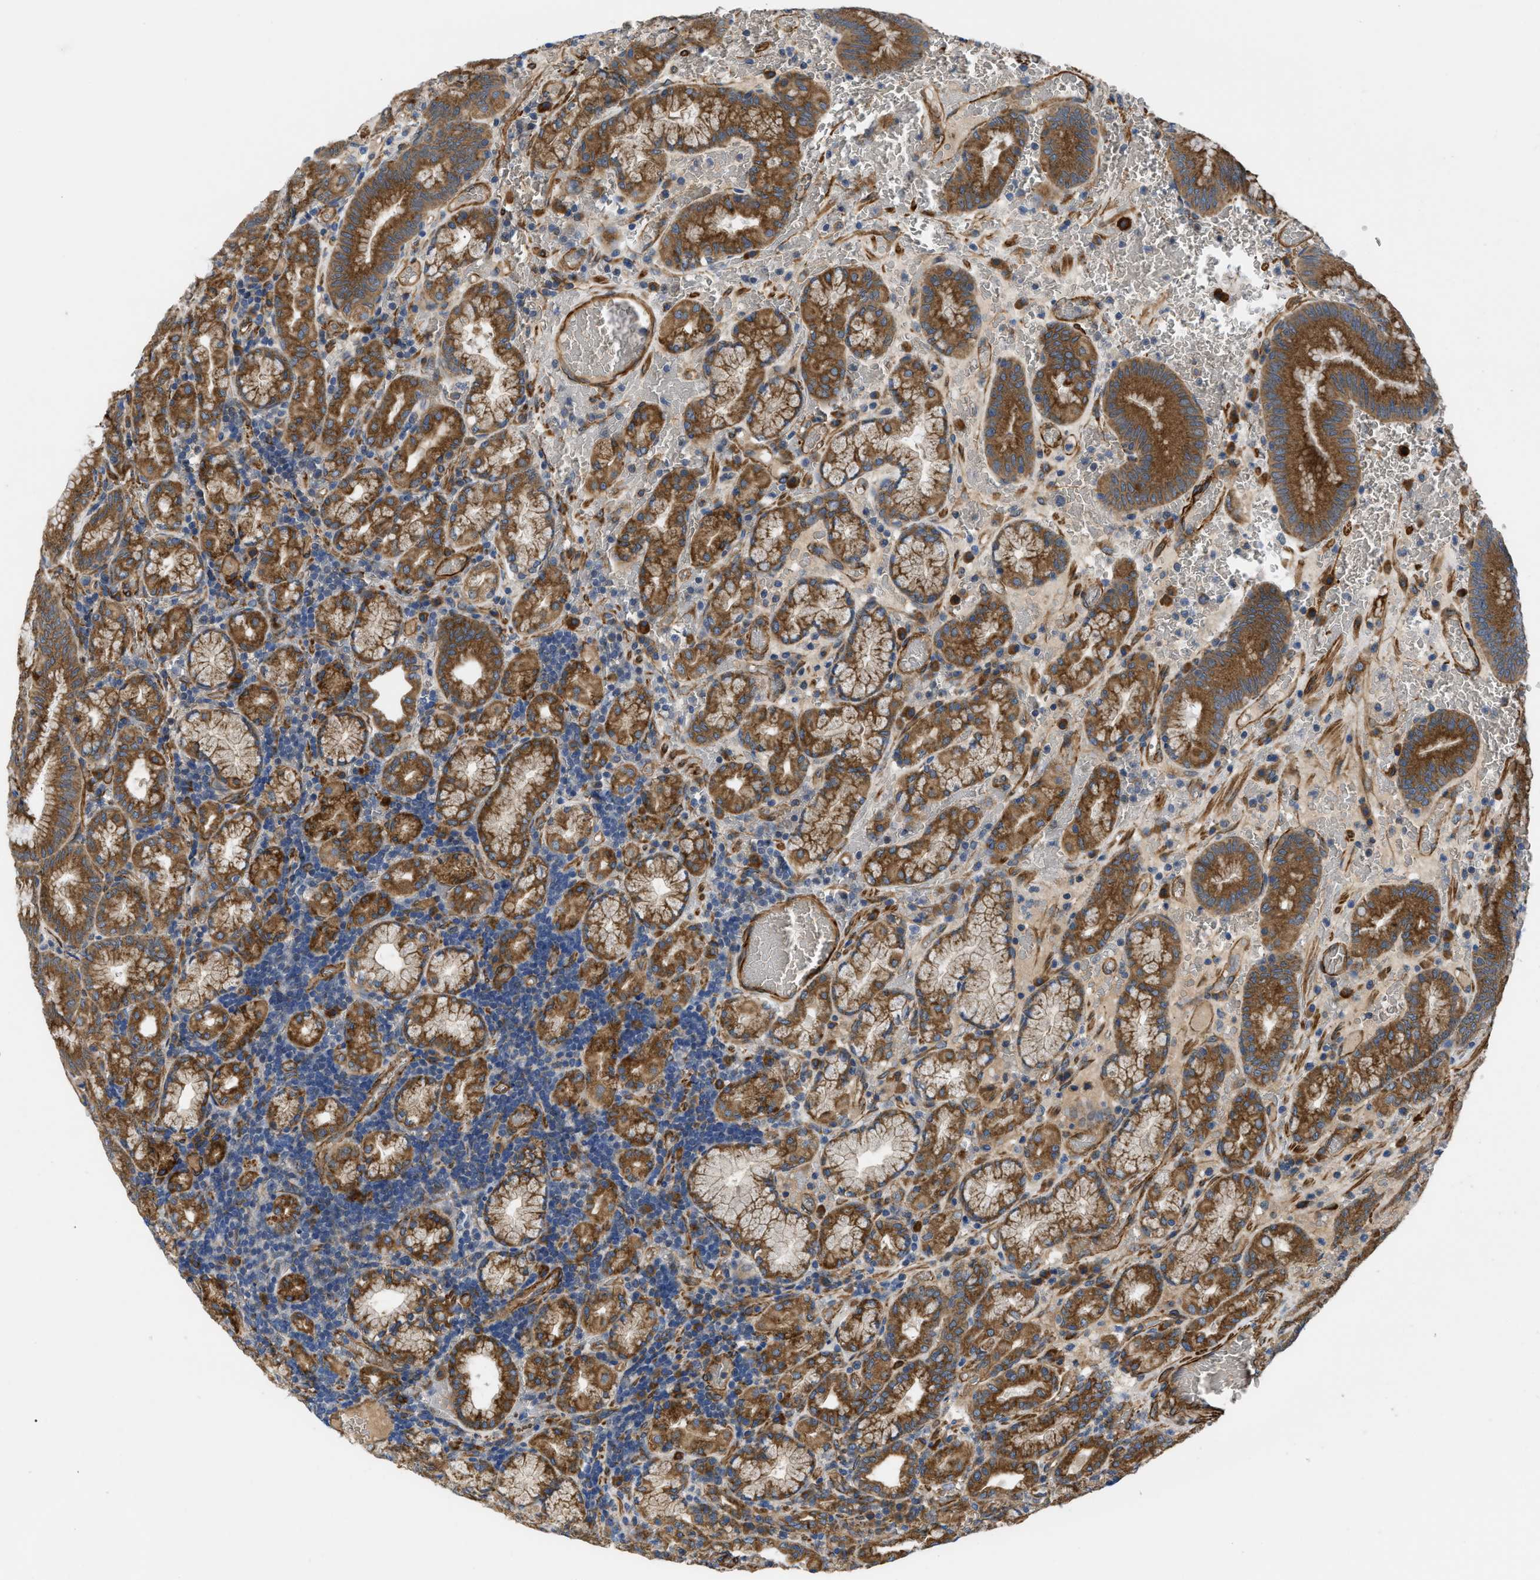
{"staining": {"intensity": "strong", "quantity": ">75%", "location": "cytoplasmic/membranous"}, "tissue": "stomach", "cell_type": "Glandular cells", "image_type": "normal", "snomed": [{"axis": "morphology", "description": "Normal tissue, NOS"}, {"axis": "morphology", "description": "Carcinoid, malignant, NOS"}, {"axis": "topography", "description": "Stomach, upper"}], "caption": "Protein staining shows strong cytoplasmic/membranous staining in approximately >75% of glandular cells in unremarkable stomach. Ihc stains the protein of interest in brown and the nuclei are stained blue.", "gene": "MYO10", "patient": {"sex": "male", "age": 39}}